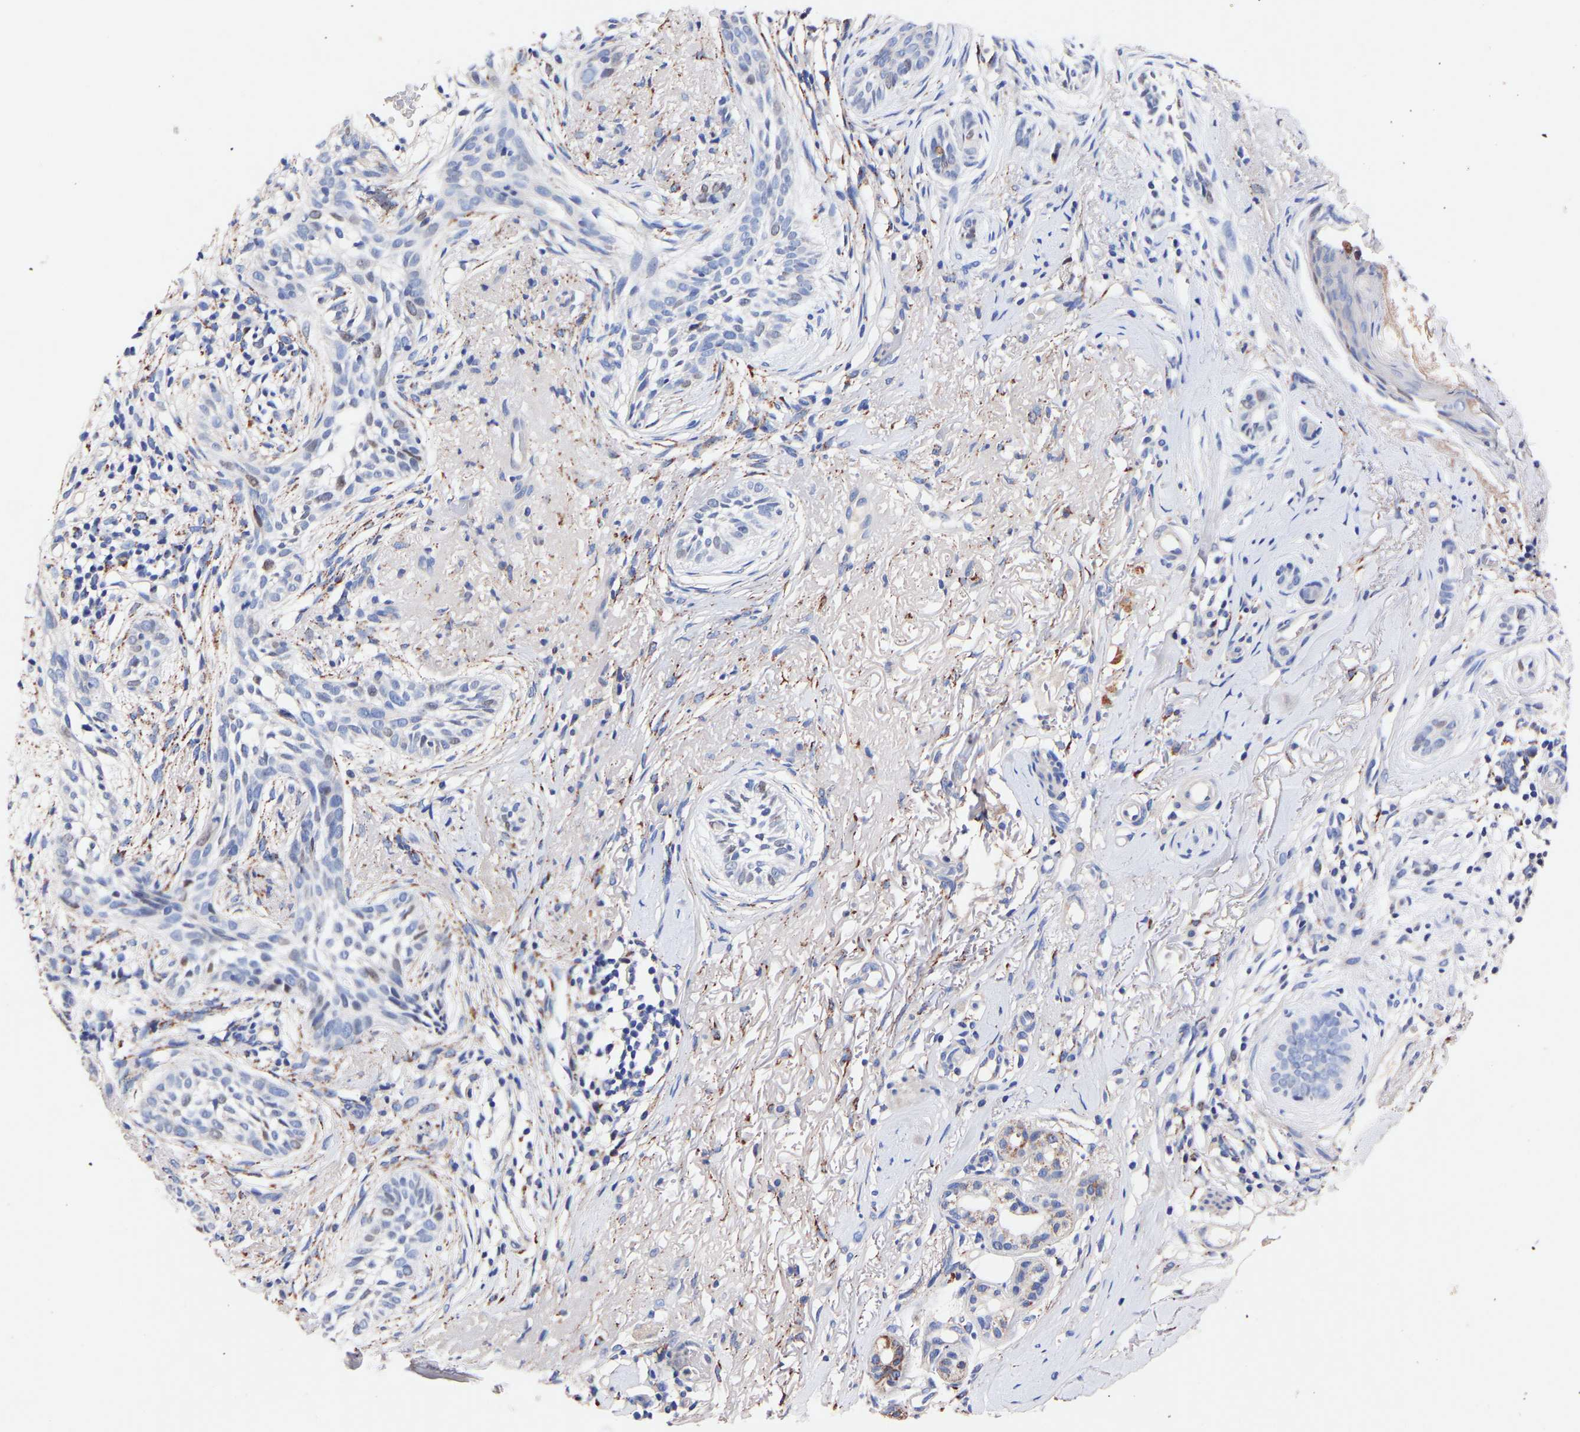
{"staining": {"intensity": "weak", "quantity": "<25%", "location": "nuclear"}, "tissue": "skin cancer", "cell_type": "Tumor cells", "image_type": "cancer", "snomed": [{"axis": "morphology", "description": "Basal cell carcinoma"}, {"axis": "topography", "description": "Skin"}], "caption": "The IHC micrograph has no significant expression in tumor cells of skin cancer tissue.", "gene": "SEM1", "patient": {"sex": "female", "age": 88}}